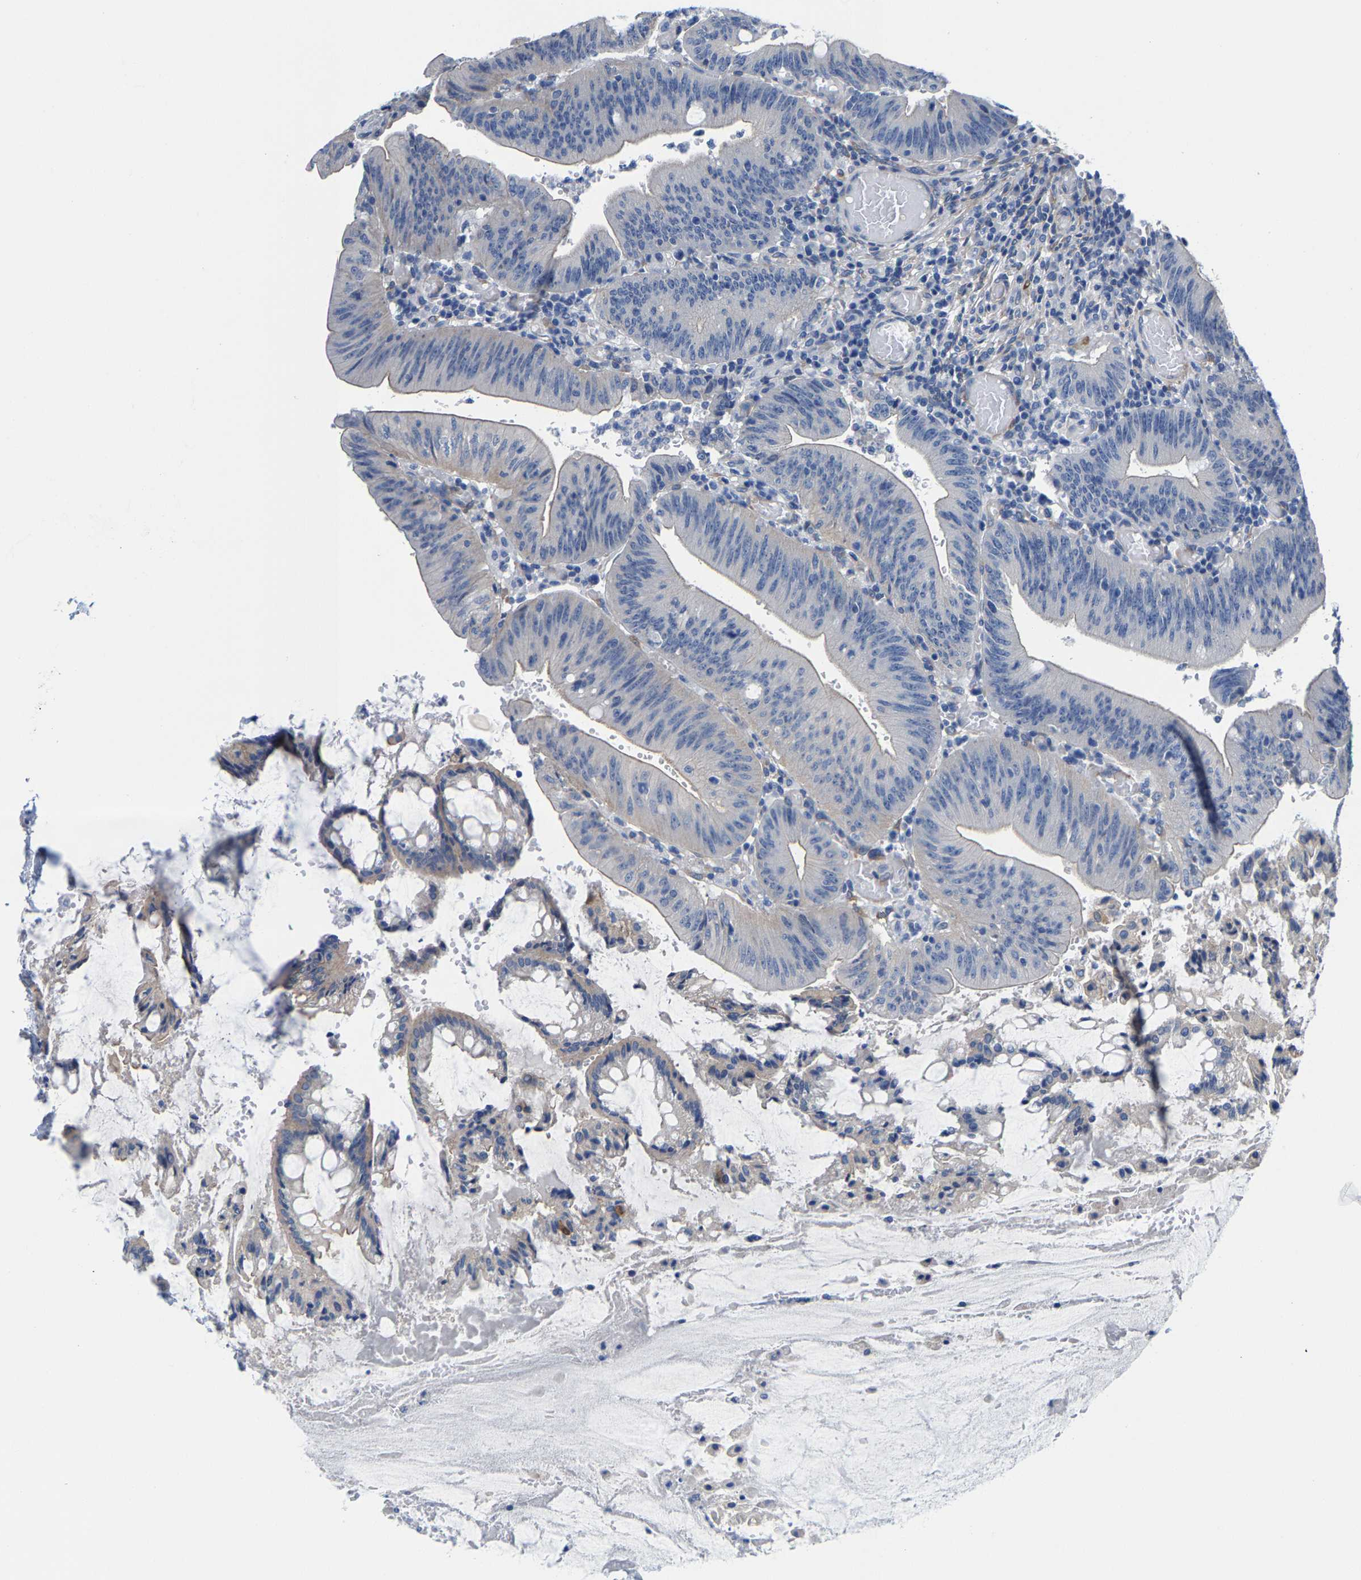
{"staining": {"intensity": "negative", "quantity": "none", "location": "none"}, "tissue": "colorectal cancer", "cell_type": "Tumor cells", "image_type": "cancer", "snomed": [{"axis": "morphology", "description": "Normal tissue, NOS"}, {"axis": "morphology", "description": "Adenocarcinoma, NOS"}, {"axis": "topography", "description": "Rectum"}], "caption": "Tumor cells show no significant protein staining in colorectal adenocarcinoma. (DAB immunohistochemistry (IHC), high magnification).", "gene": "DSCAM", "patient": {"sex": "female", "age": 66}}